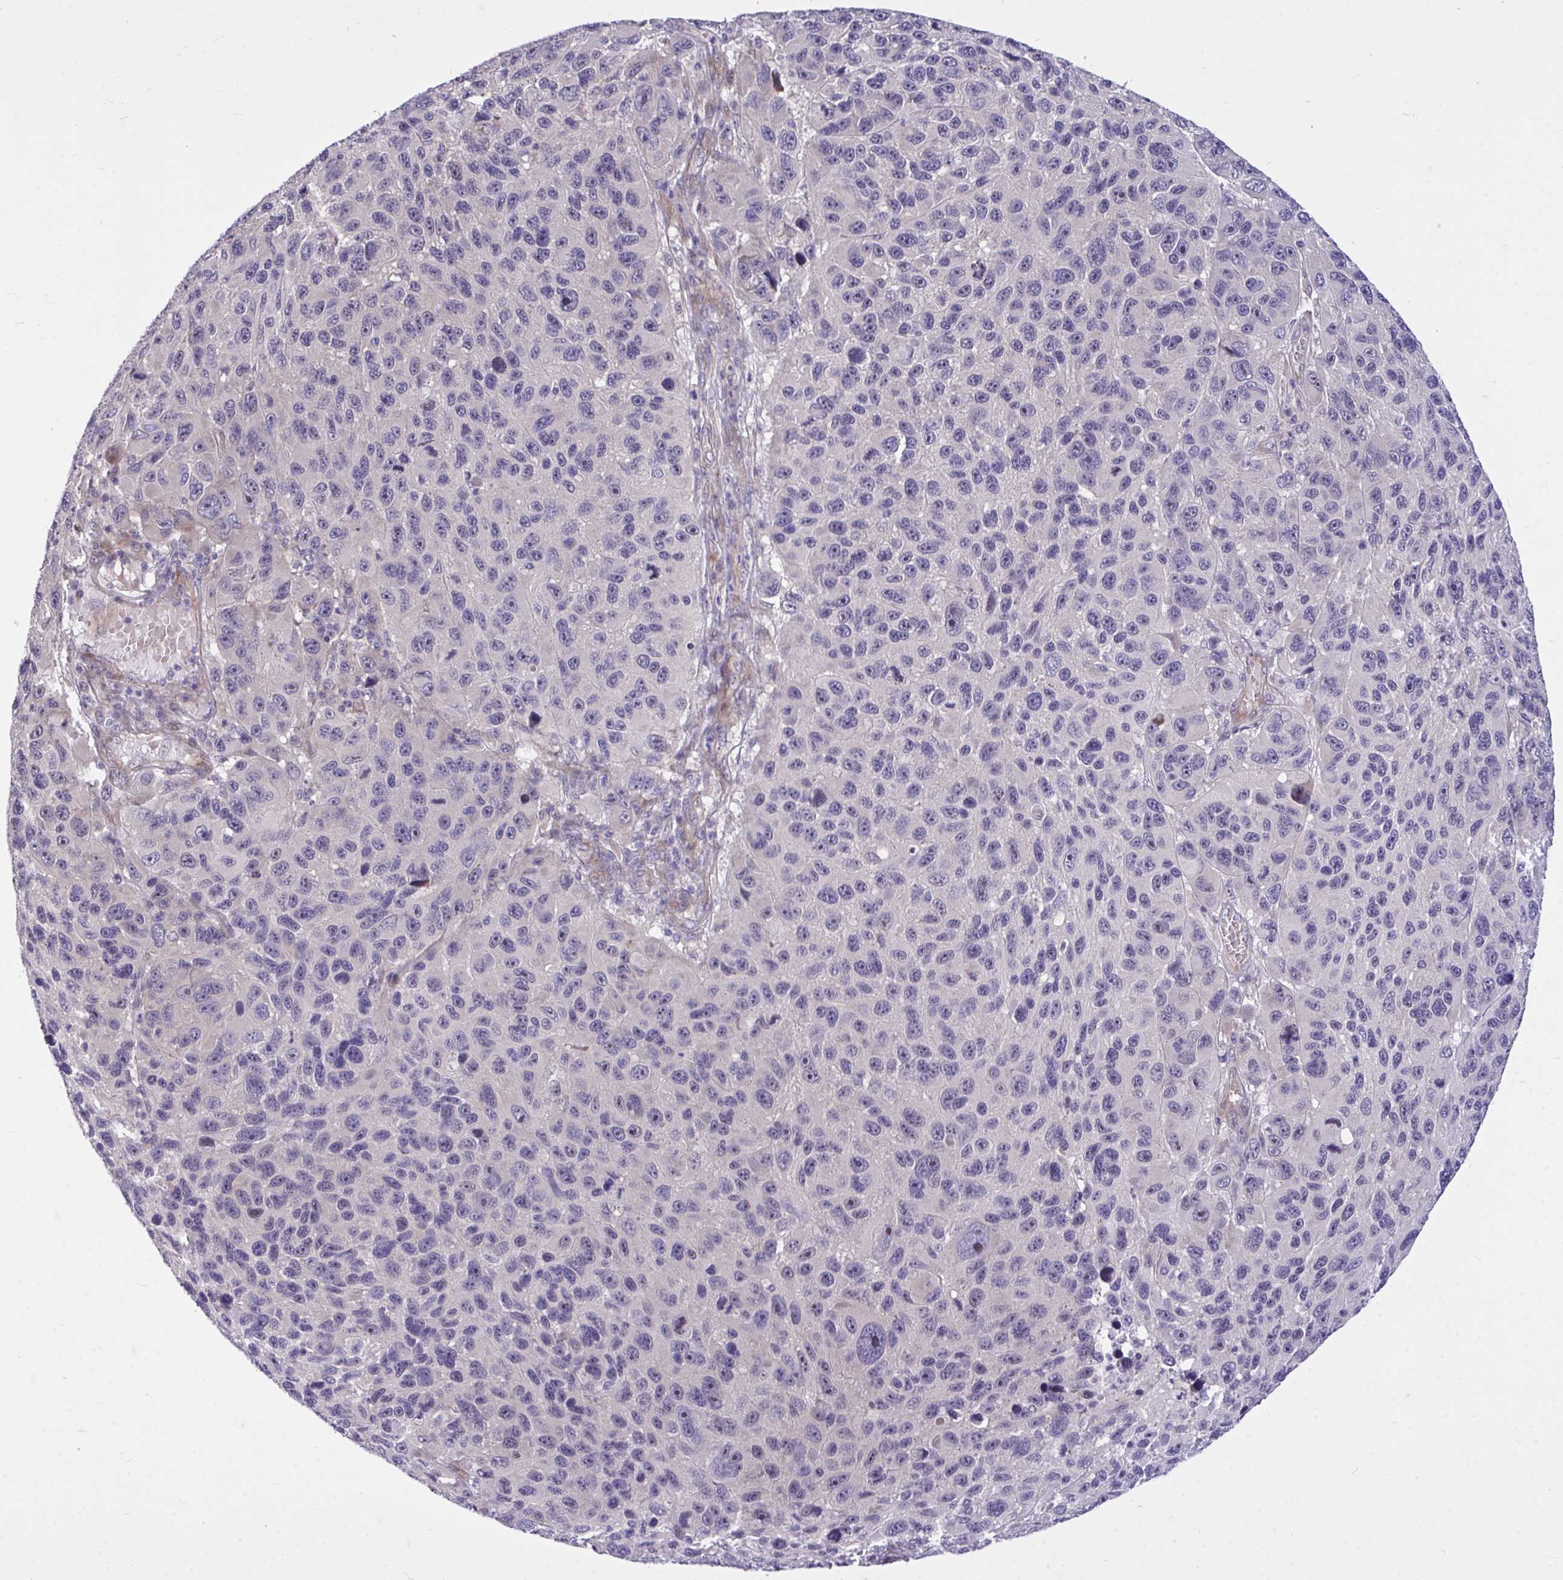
{"staining": {"intensity": "negative", "quantity": "none", "location": "none"}, "tissue": "melanoma", "cell_type": "Tumor cells", "image_type": "cancer", "snomed": [{"axis": "morphology", "description": "Malignant melanoma, NOS"}, {"axis": "topography", "description": "Skin"}], "caption": "The histopathology image demonstrates no staining of tumor cells in malignant melanoma. (Stains: DAB (3,3'-diaminobenzidine) immunohistochemistry with hematoxylin counter stain, Microscopy: brightfield microscopy at high magnification).", "gene": "HMBOX1", "patient": {"sex": "male", "age": 53}}